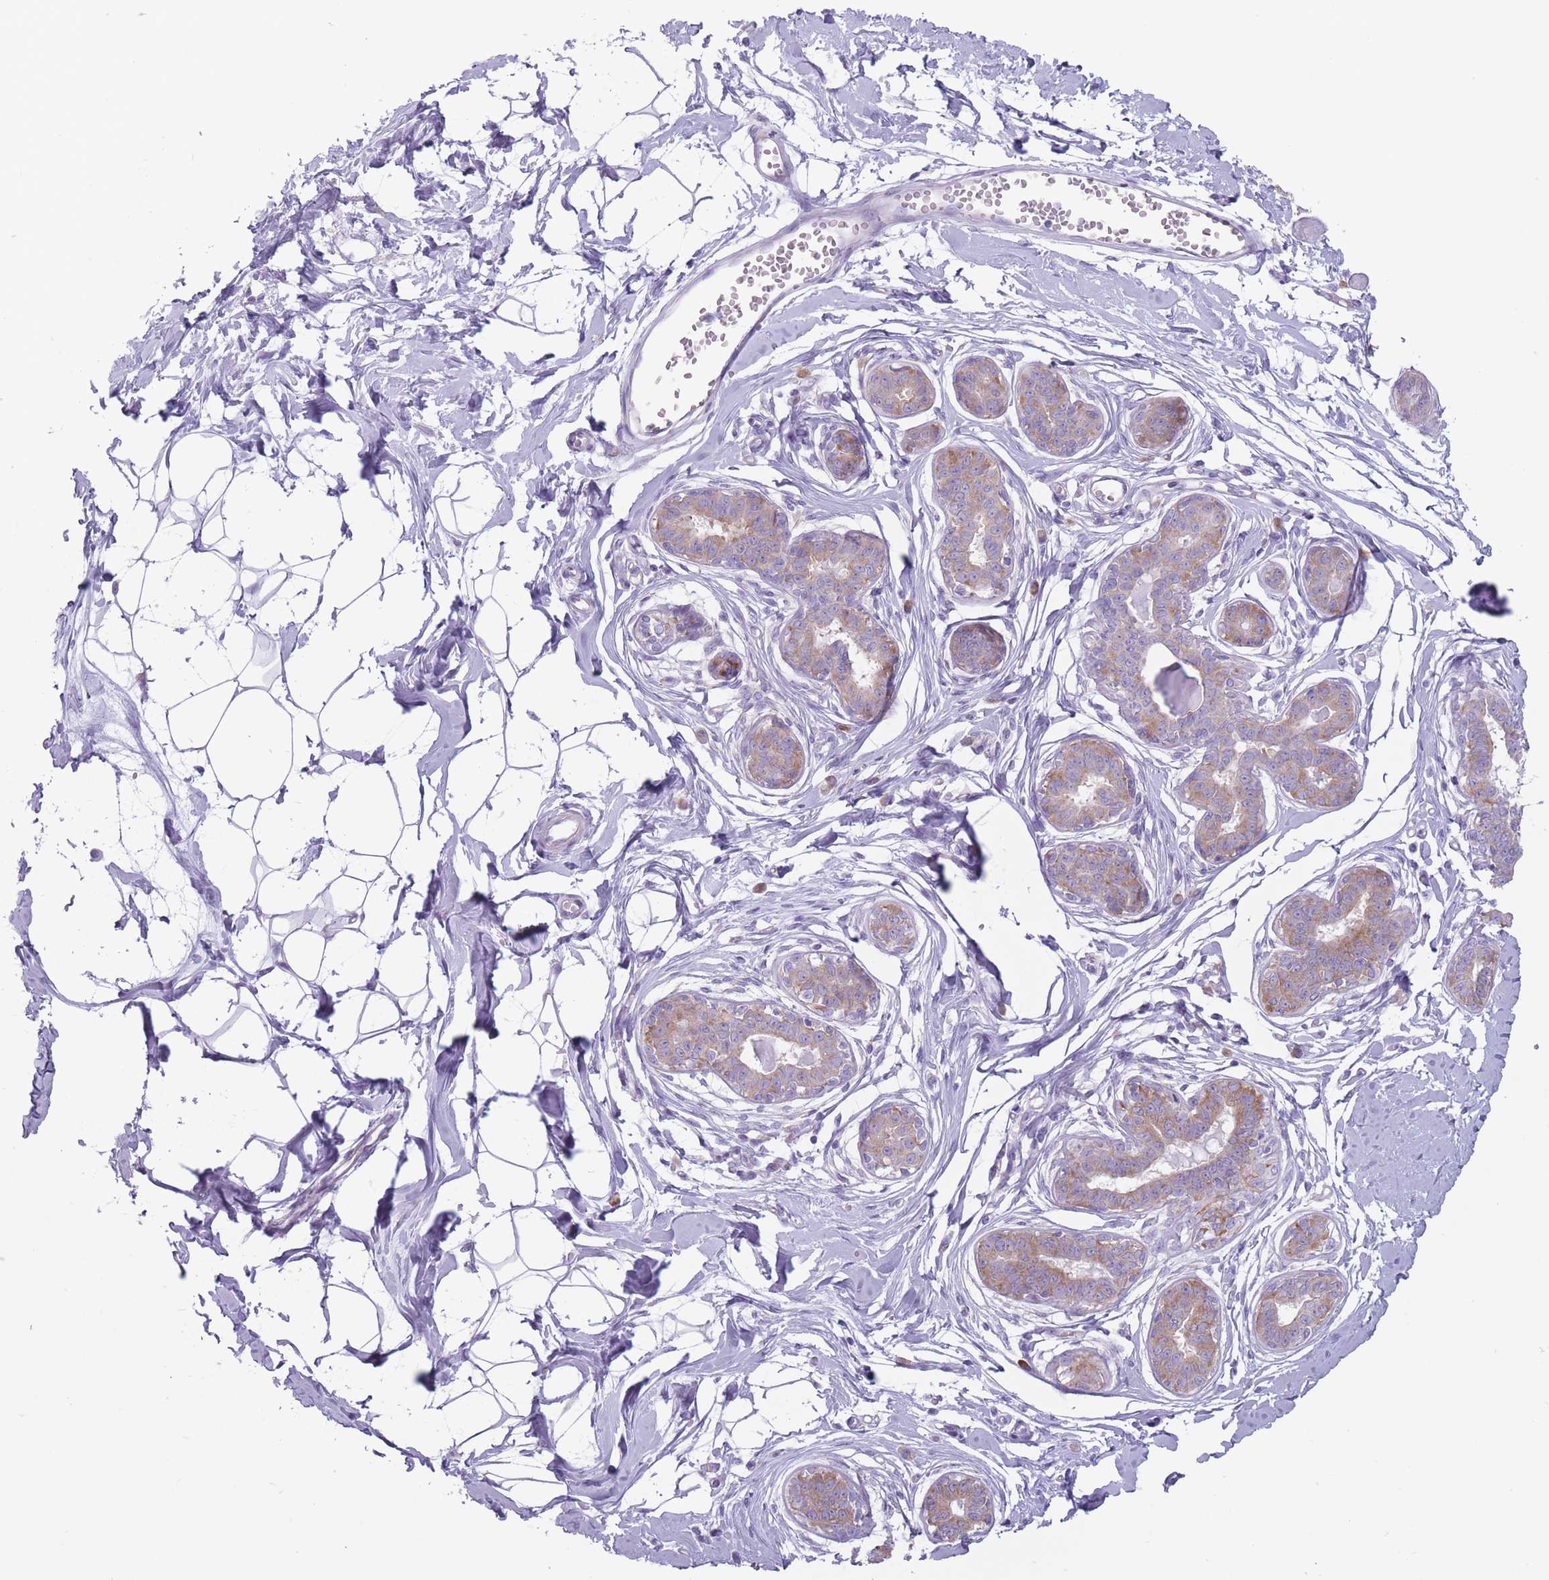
{"staining": {"intensity": "negative", "quantity": "none", "location": "none"}, "tissue": "breast", "cell_type": "Adipocytes", "image_type": "normal", "snomed": [{"axis": "morphology", "description": "Normal tissue, NOS"}, {"axis": "topography", "description": "Breast"}], "caption": "Adipocytes show no significant expression in benign breast.", "gene": "RPL18", "patient": {"sex": "female", "age": 45}}